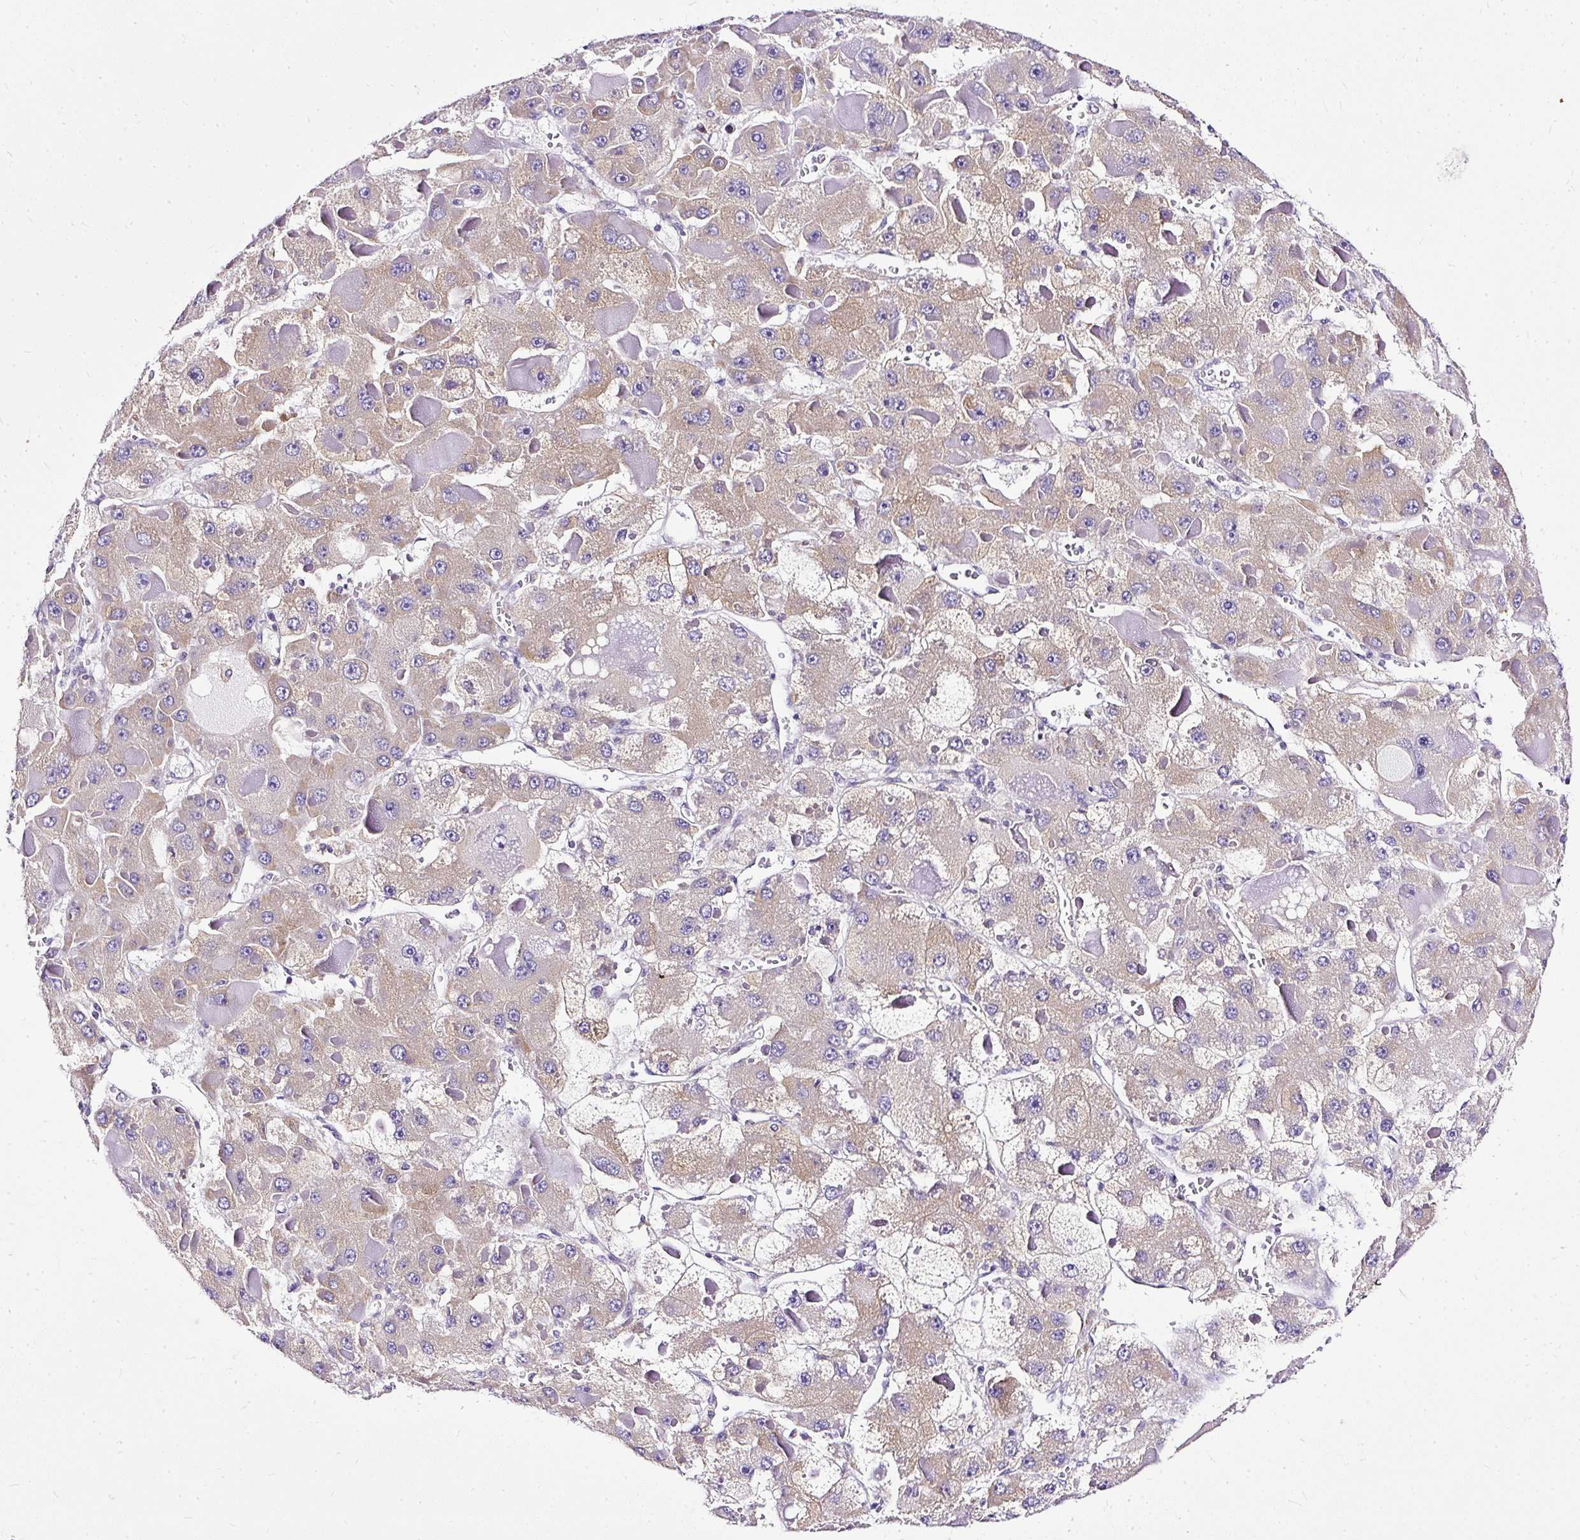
{"staining": {"intensity": "moderate", "quantity": "25%-75%", "location": "cytoplasmic/membranous"}, "tissue": "liver cancer", "cell_type": "Tumor cells", "image_type": "cancer", "snomed": [{"axis": "morphology", "description": "Carcinoma, Hepatocellular, NOS"}, {"axis": "topography", "description": "Liver"}], "caption": "Liver cancer stained with a brown dye reveals moderate cytoplasmic/membranous positive positivity in approximately 25%-75% of tumor cells.", "gene": "AMFR", "patient": {"sex": "female", "age": 73}}